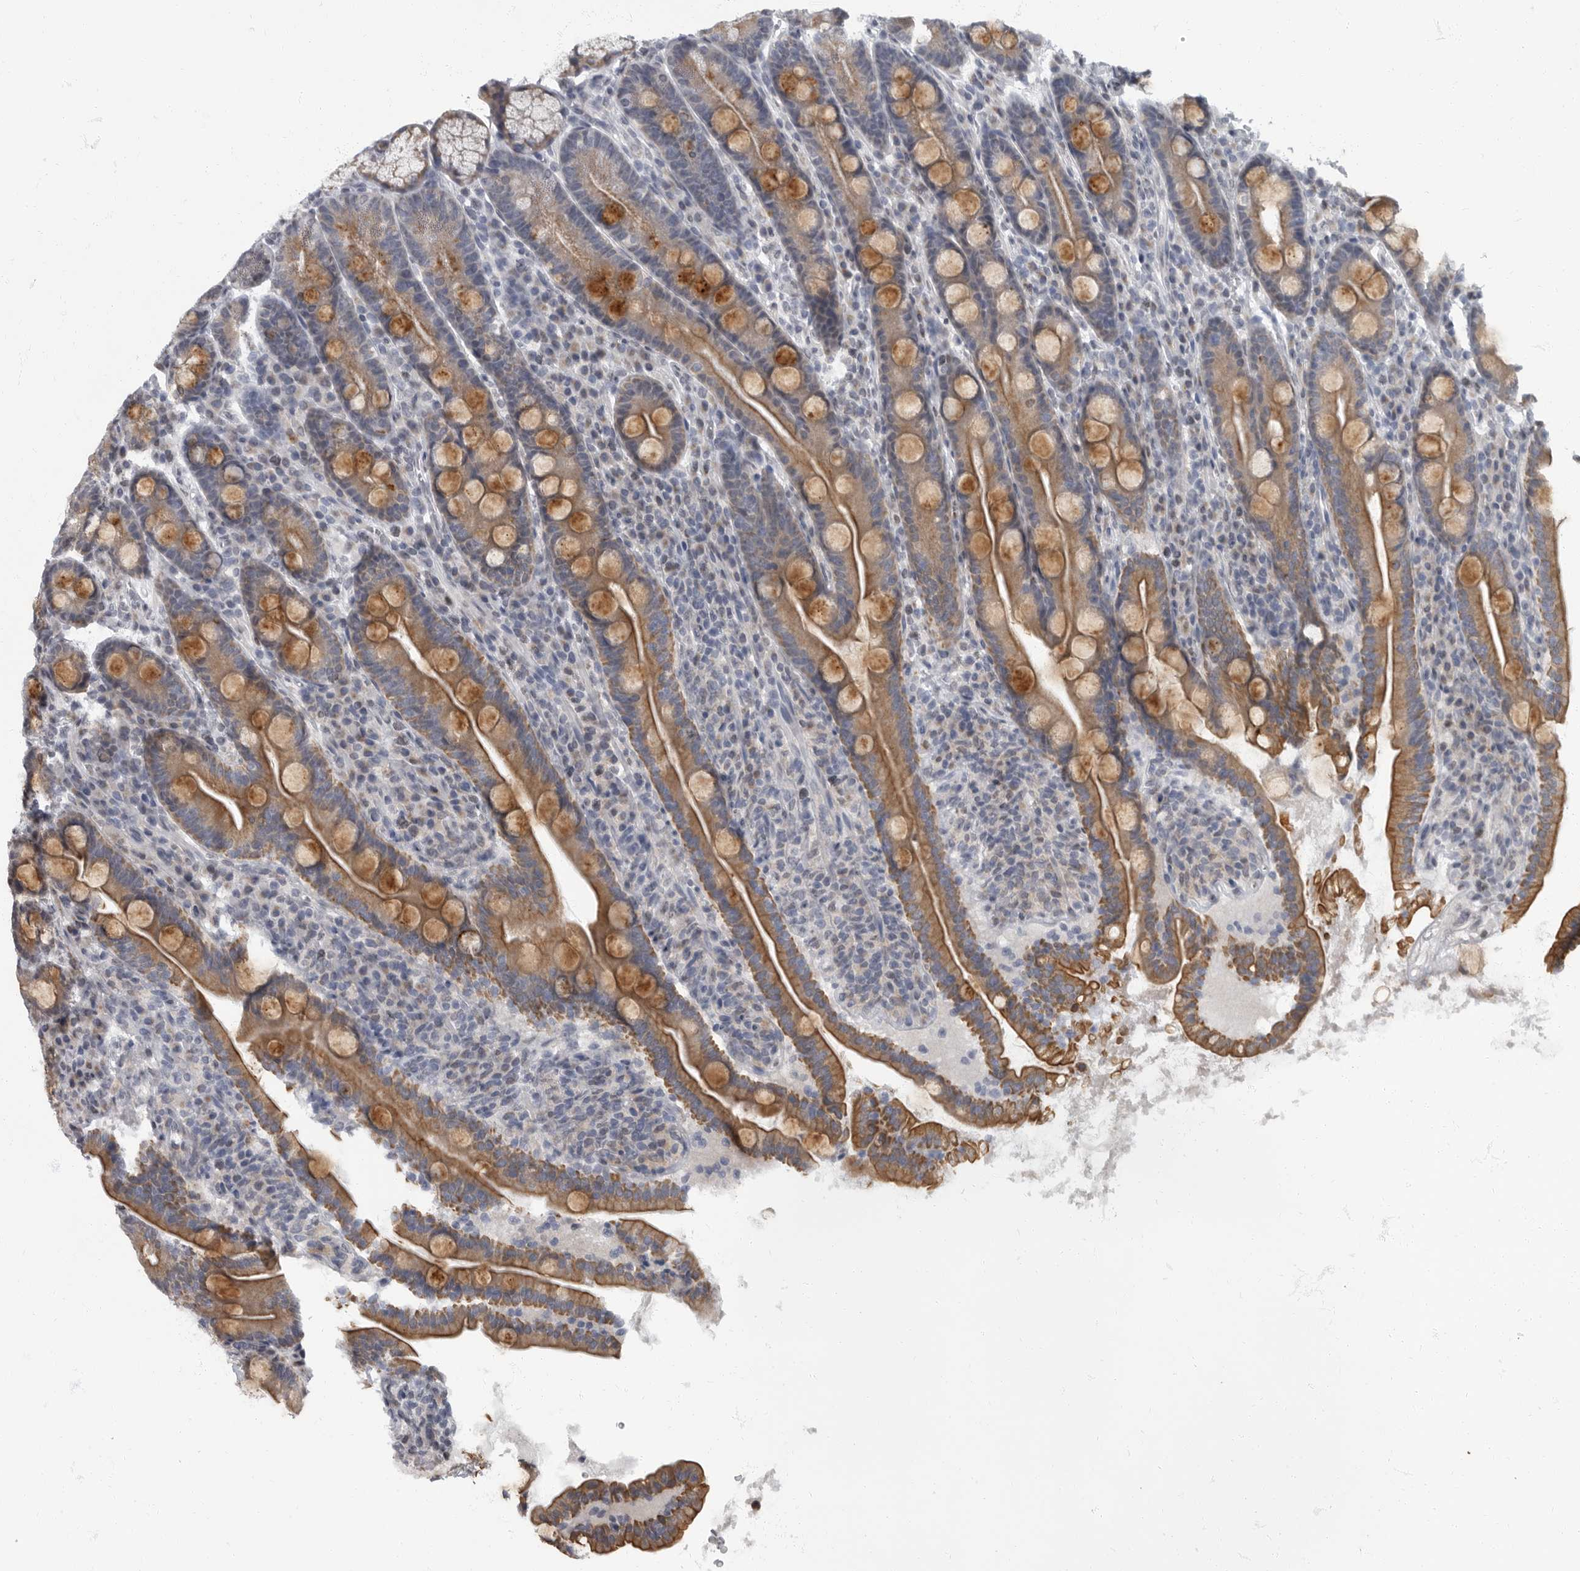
{"staining": {"intensity": "moderate", "quantity": ">75%", "location": "cytoplasmic/membranous"}, "tissue": "duodenum", "cell_type": "Glandular cells", "image_type": "normal", "snomed": [{"axis": "morphology", "description": "Normal tissue, NOS"}, {"axis": "topography", "description": "Duodenum"}], "caption": "Duodenum stained with a brown dye reveals moderate cytoplasmic/membranous positive expression in approximately >75% of glandular cells.", "gene": "EVI5", "patient": {"sex": "male", "age": 35}}